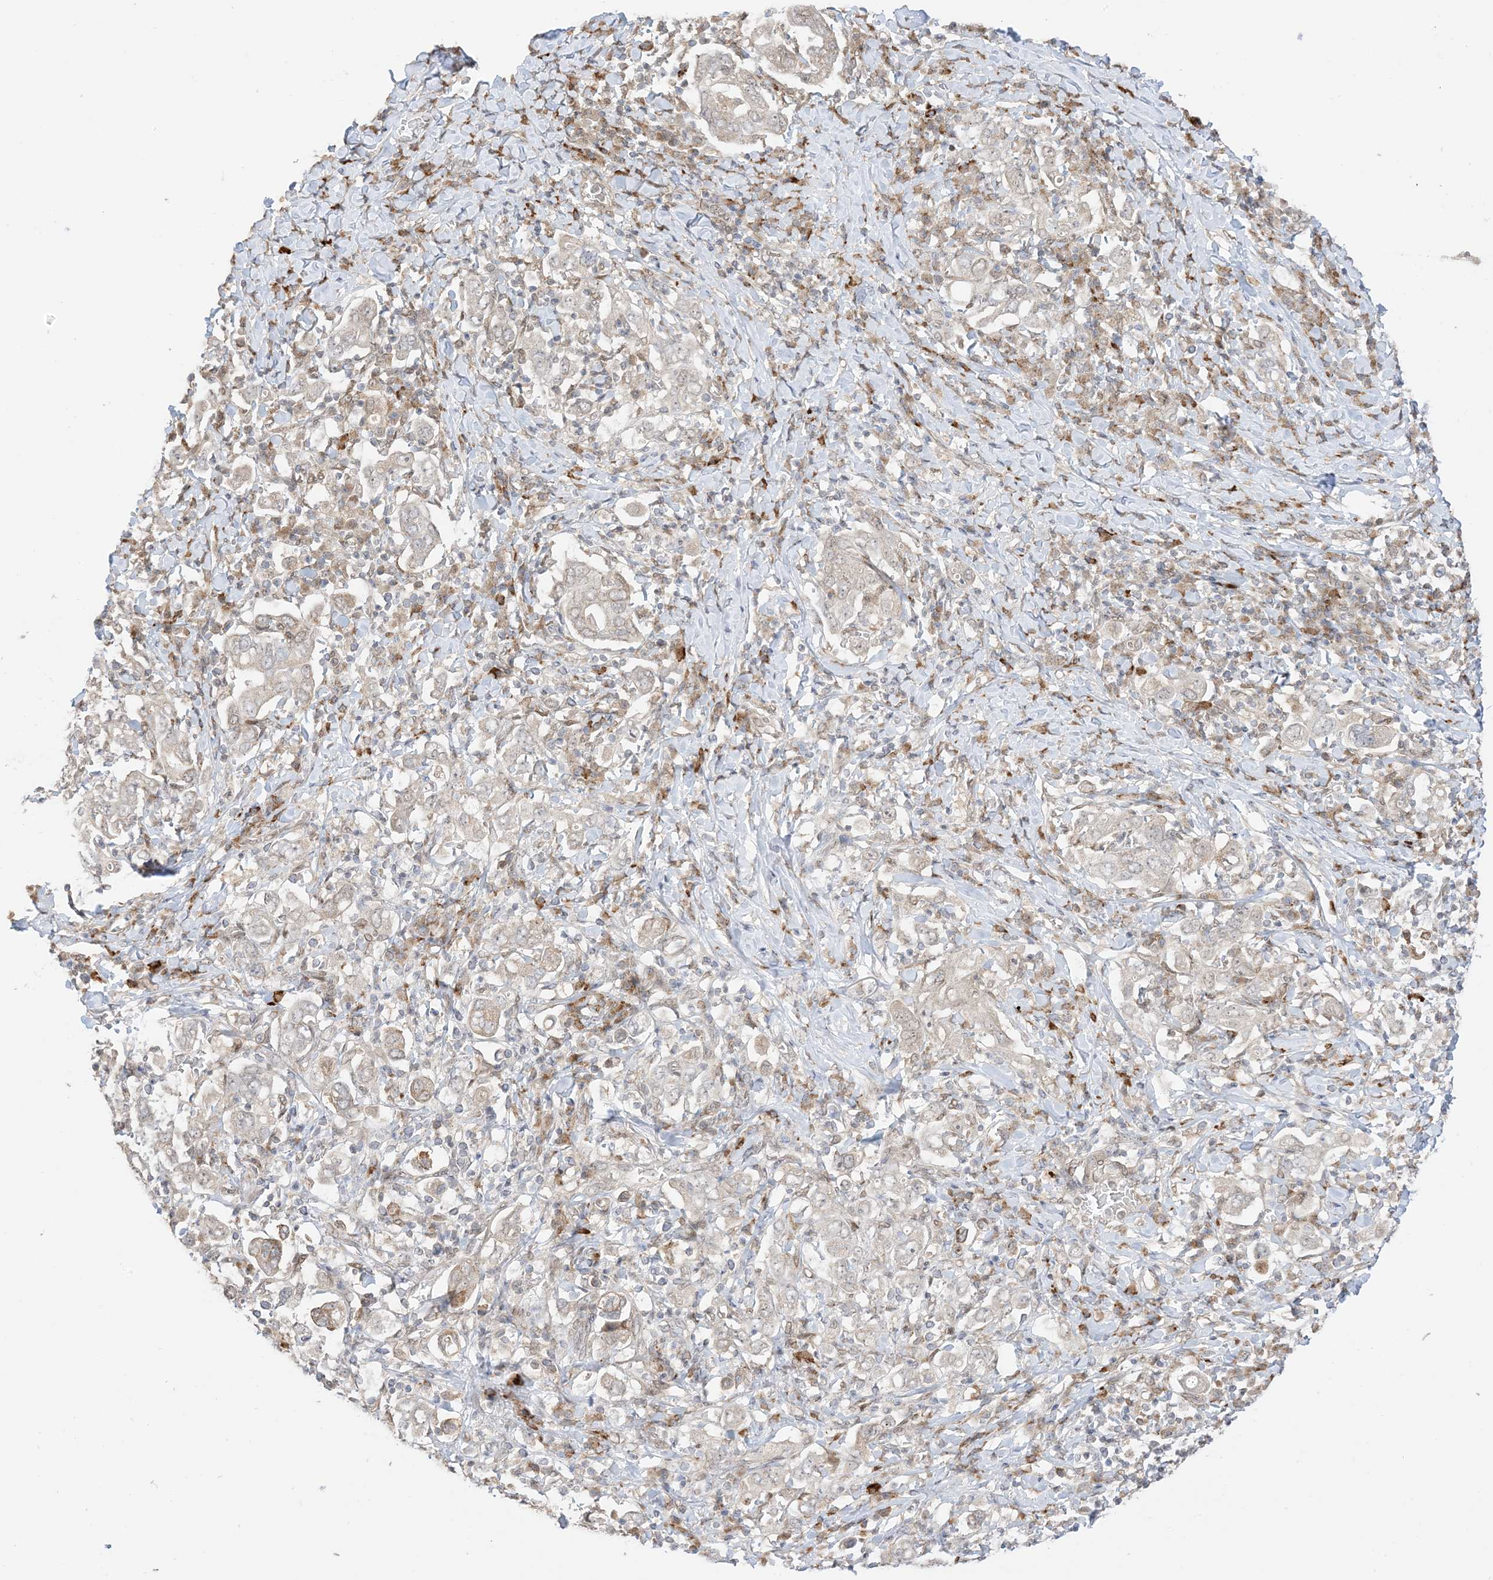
{"staining": {"intensity": "weak", "quantity": "25%-75%", "location": "cytoplasmic/membranous,nuclear"}, "tissue": "stomach cancer", "cell_type": "Tumor cells", "image_type": "cancer", "snomed": [{"axis": "morphology", "description": "Adenocarcinoma, NOS"}, {"axis": "topography", "description": "Stomach, upper"}], "caption": "A histopathology image of adenocarcinoma (stomach) stained for a protein shows weak cytoplasmic/membranous and nuclear brown staining in tumor cells.", "gene": "UBE2E2", "patient": {"sex": "male", "age": 62}}